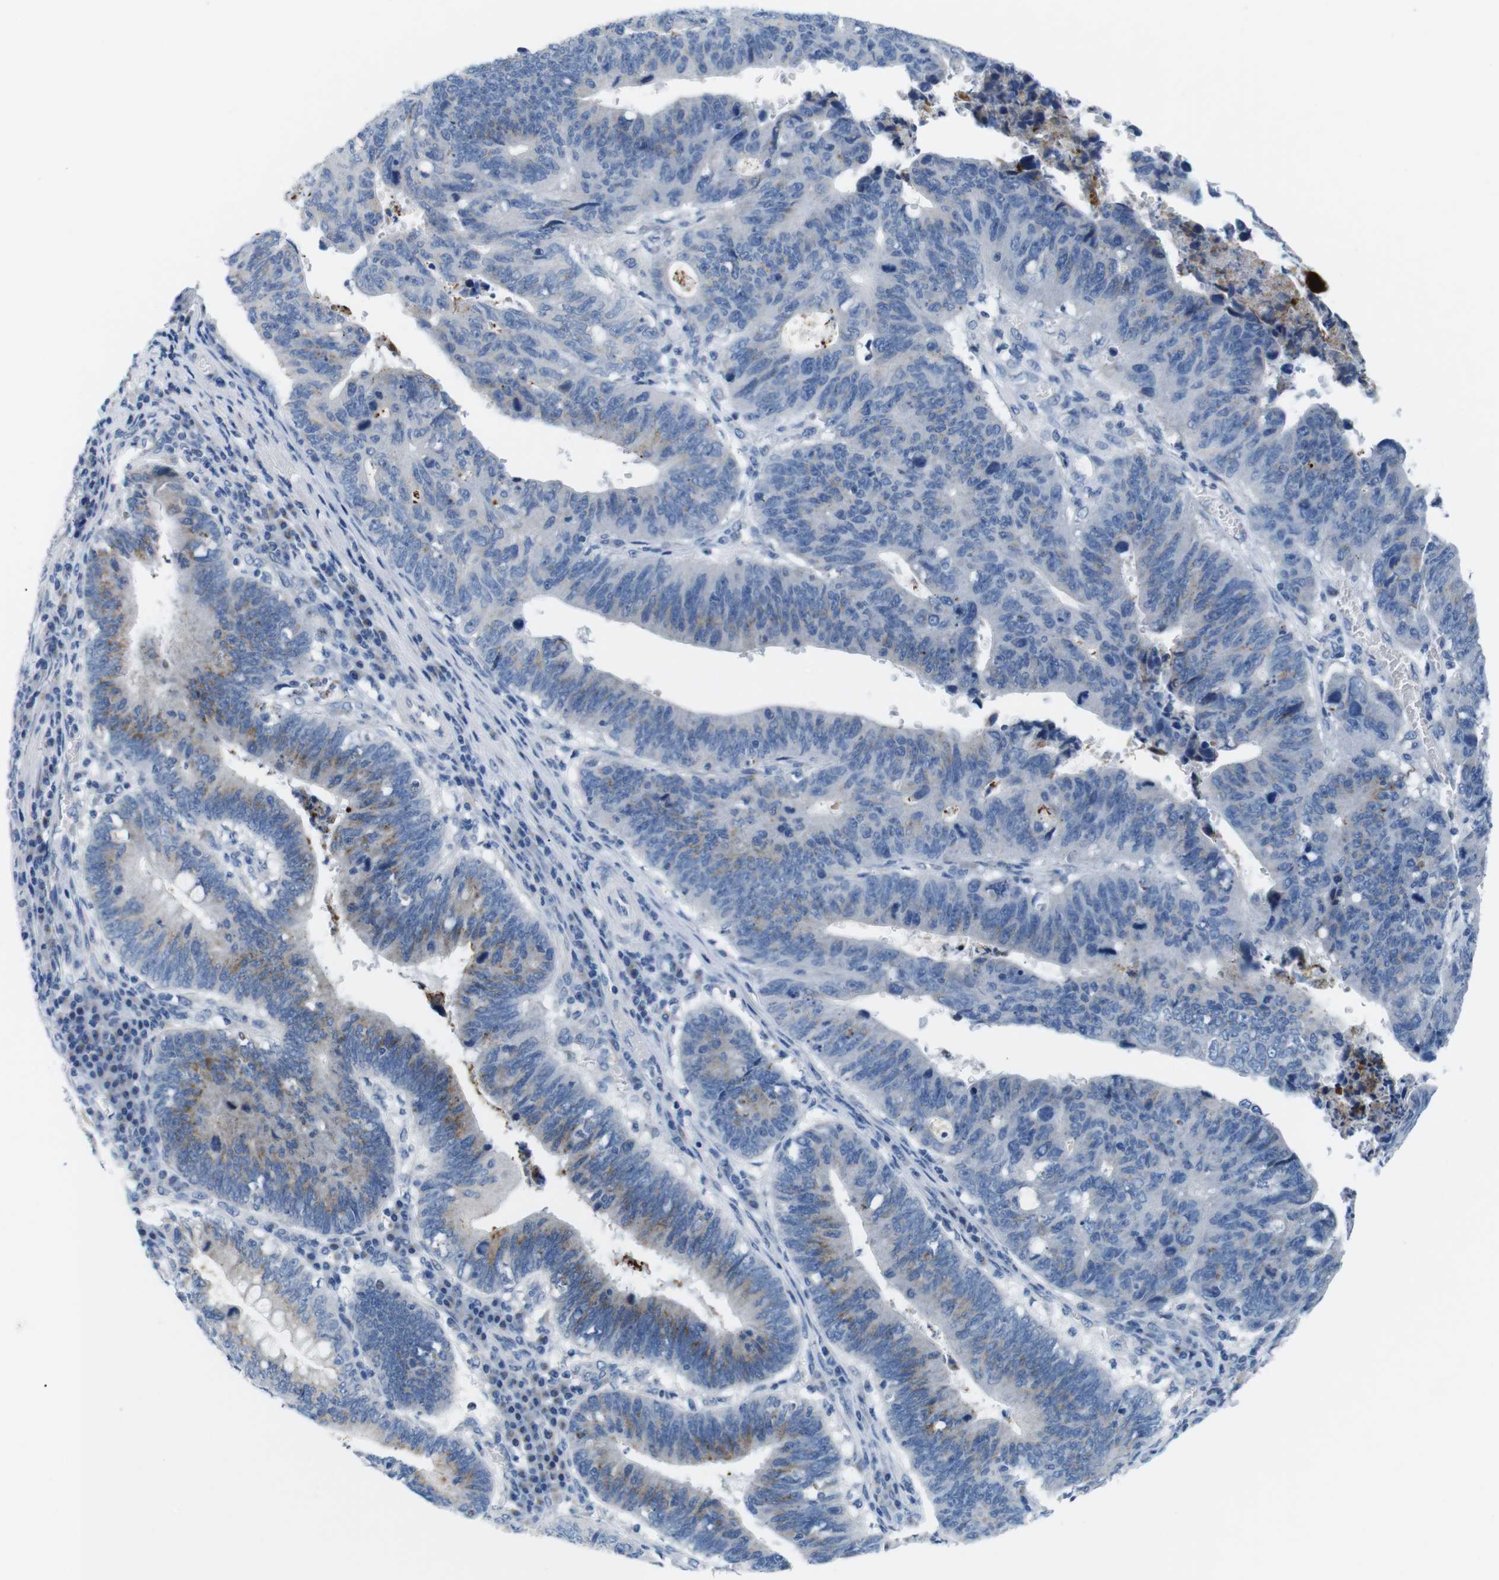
{"staining": {"intensity": "moderate", "quantity": "25%-75%", "location": "cytoplasmic/membranous"}, "tissue": "stomach cancer", "cell_type": "Tumor cells", "image_type": "cancer", "snomed": [{"axis": "morphology", "description": "Adenocarcinoma, NOS"}, {"axis": "topography", "description": "Stomach"}], "caption": "A high-resolution photomicrograph shows immunohistochemistry (IHC) staining of stomach cancer, which exhibits moderate cytoplasmic/membranous positivity in about 25%-75% of tumor cells.", "gene": "GOLGA2", "patient": {"sex": "male", "age": 59}}